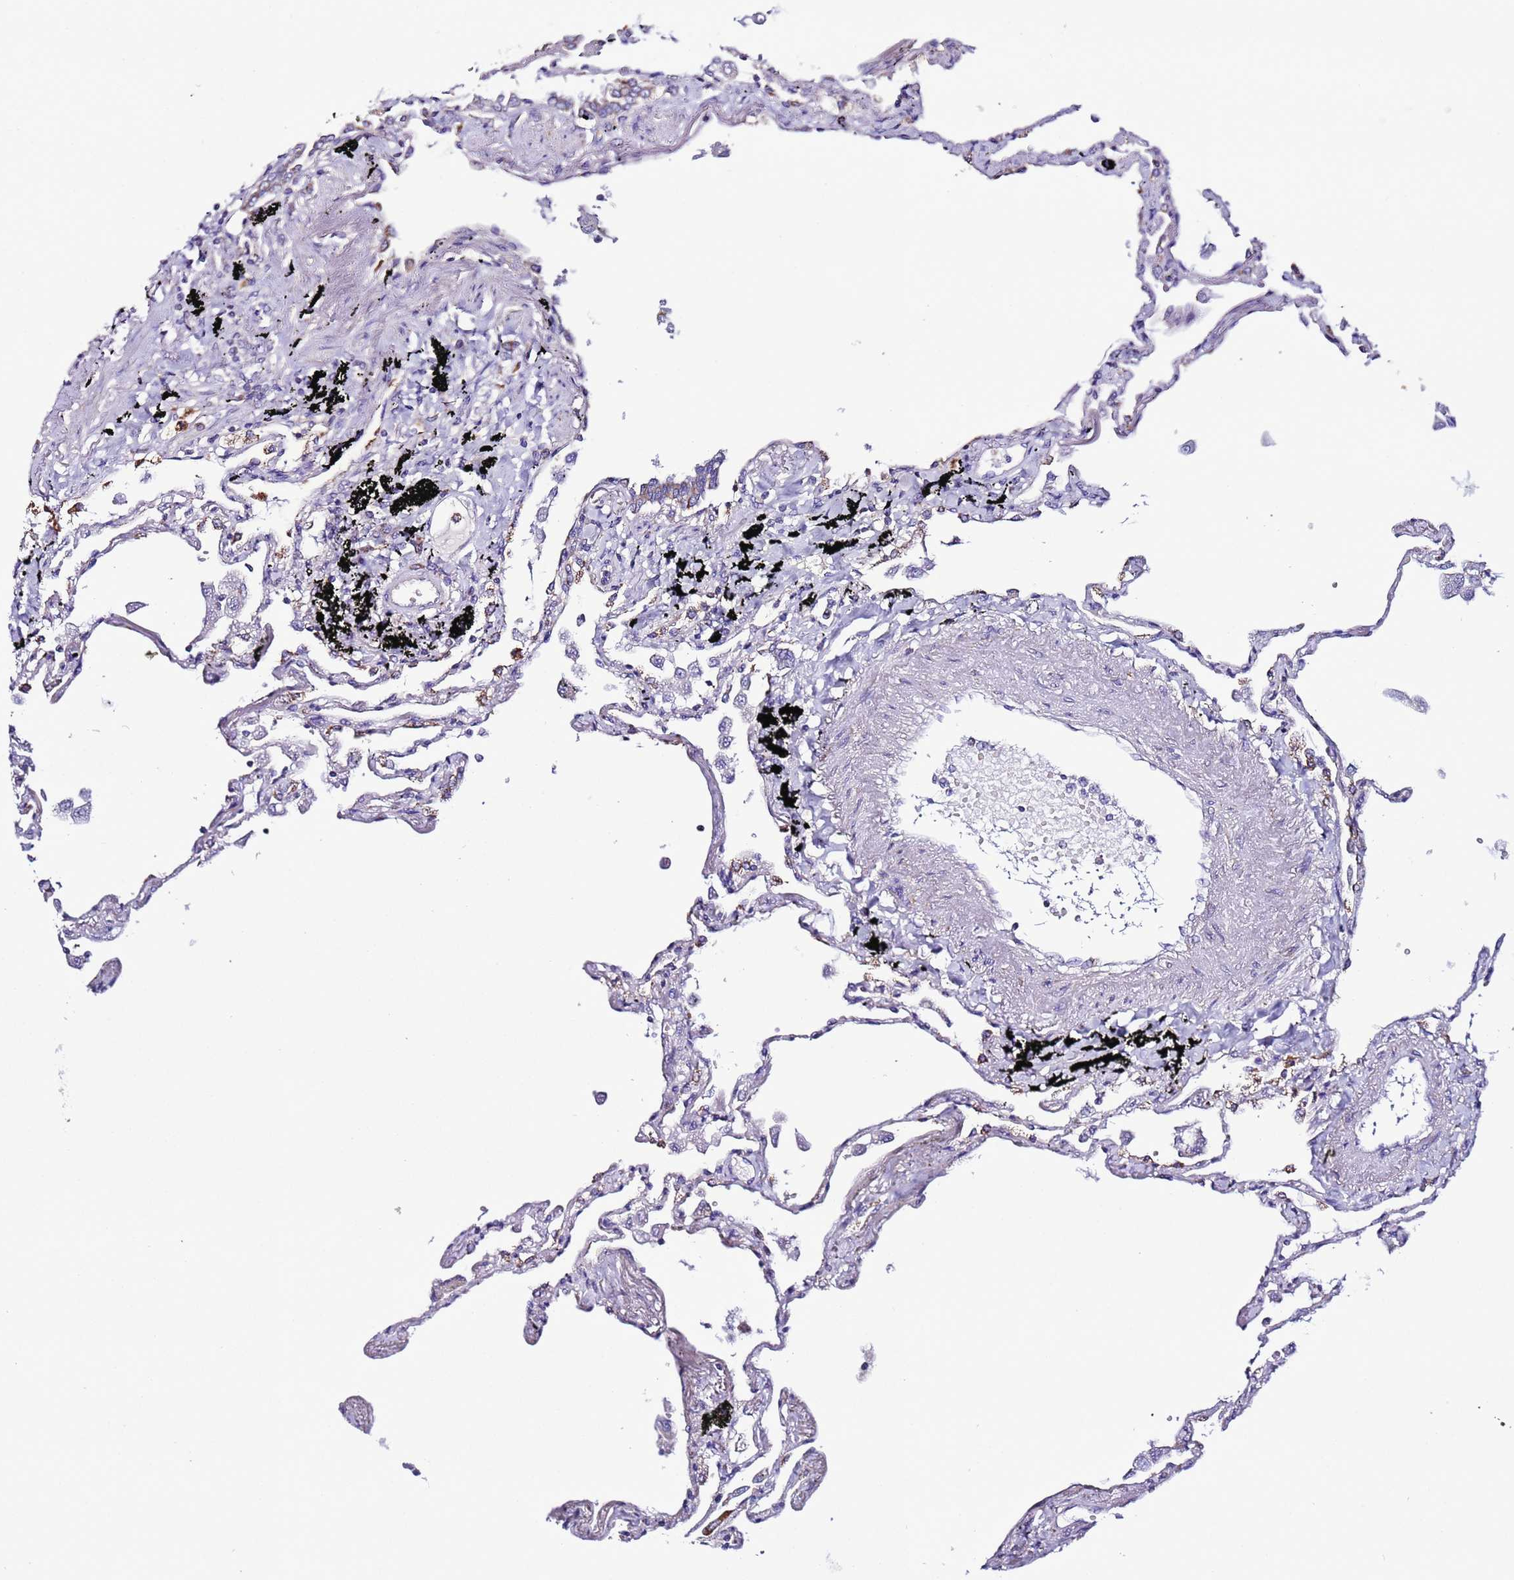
{"staining": {"intensity": "weak", "quantity": "<25%", "location": "cytoplasmic/membranous"}, "tissue": "lung", "cell_type": "Alveolar cells", "image_type": "normal", "snomed": [{"axis": "morphology", "description": "Normal tissue, NOS"}, {"axis": "topography", "description": "Lung"}], "caption": "Image shows no protein staining in alveolar cells of benign lung.", "gene": "UEVLD", "patient": {"sex": "female", "age": 67}}